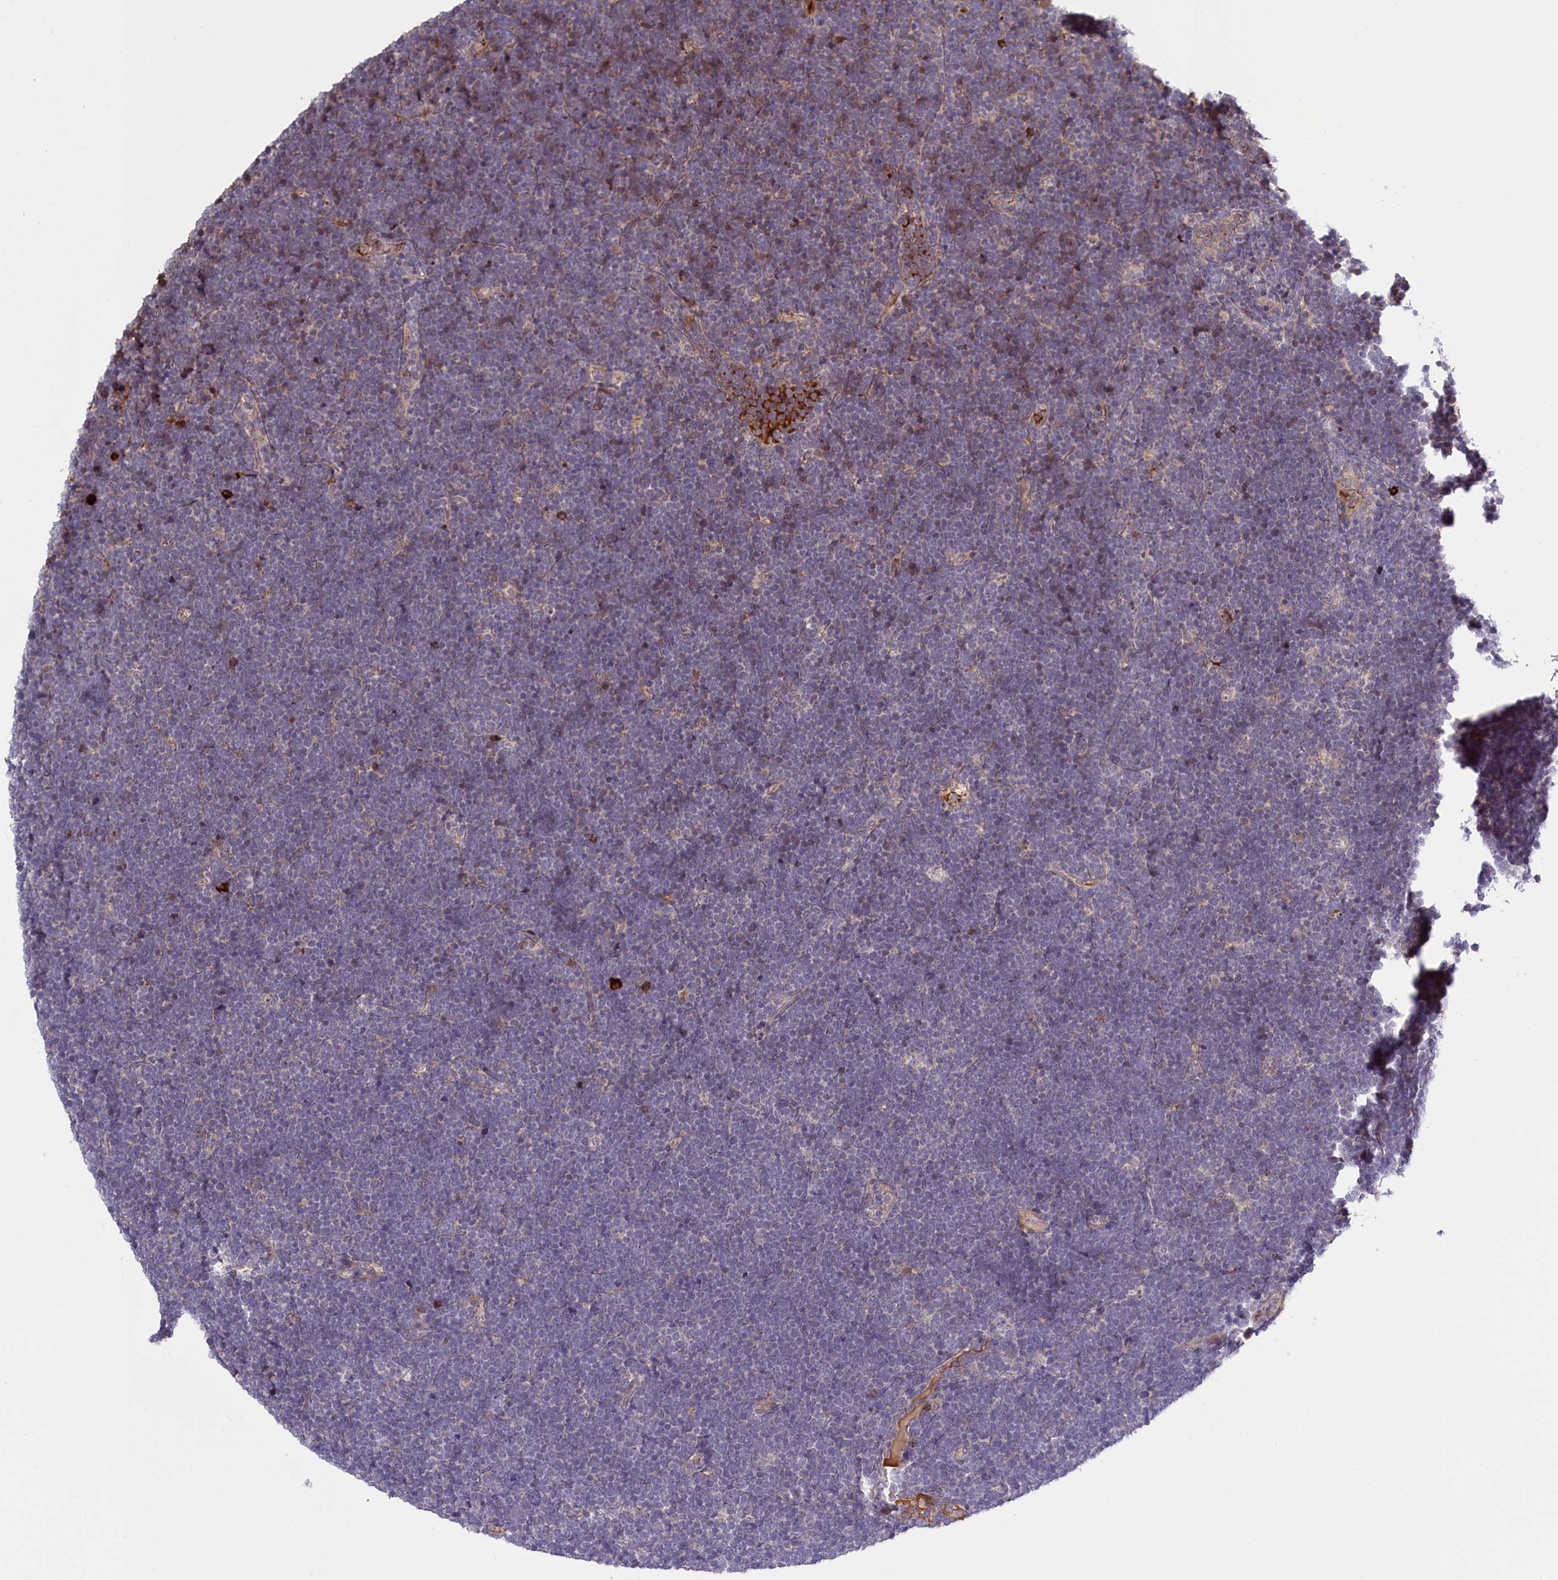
{"staining": {"intensity": "negative", "quantity": "none", "location": "none"}, "tissue": "lymphoma", "cell_type": "Tumor cells", "image_type": "cancer", "snomed": [{"axis": "morphology", "description": "Malignant lymphoma, non-Hodgkin's type, High grade"}, {"axis": "topography", "description": "Lymph node"}], "caption": "IHC of malignant lymphoma, non-Hodgkin's type (high-grade) demonstrates no expression in tumor cells.", "gene": "RRAD", "patient": {"sex": "male", "age": 13}}